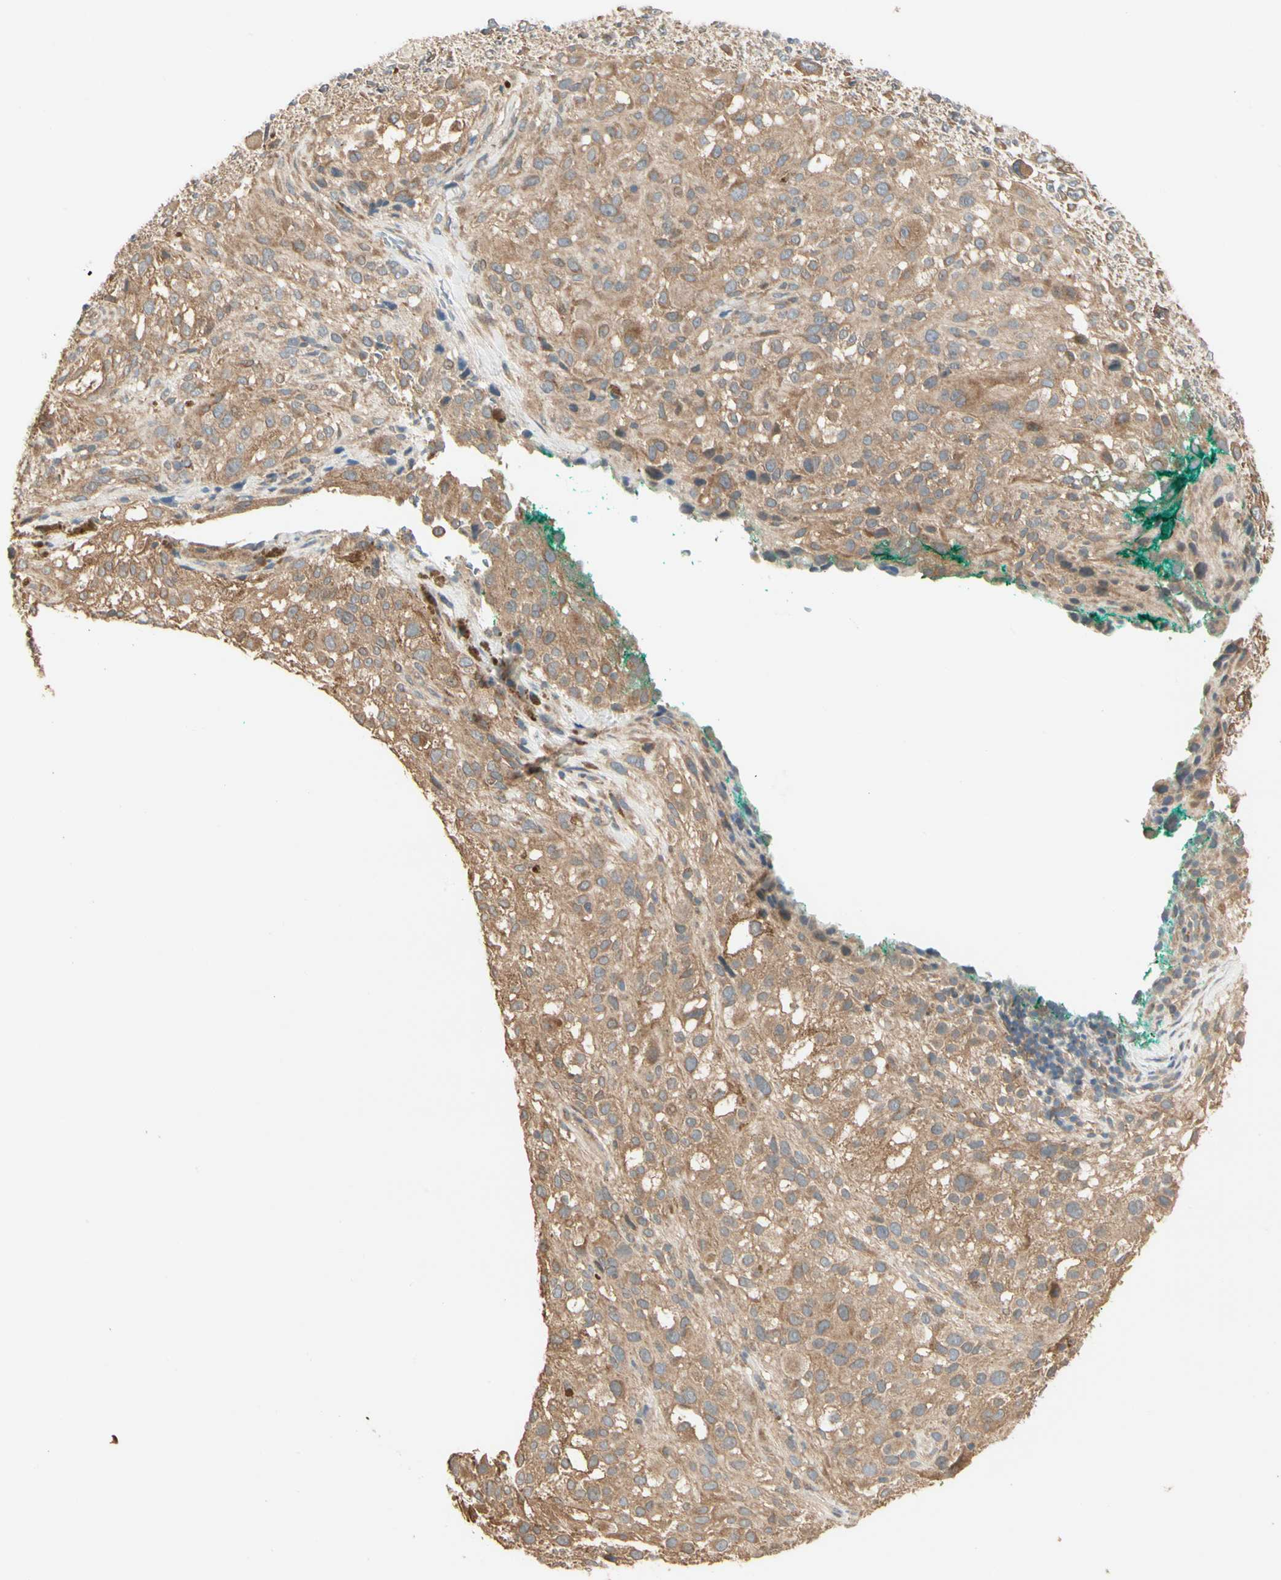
{"staining": {"intensity": "moderate", "quantity": ">75%", "location": "cytoplasmic/membranous"}, "tissue": "melanoma", "cell_type": "Tumor cells", "image_type": "cancer", "snomed": [{"axis": "morphology", "description": "Necrosis, NOS"}, {"axis": "morphology", "description": "Malignant melanoma, NOS"}, {"axis": "topography", "description": "Skin"}], "caption": "Human melanoma stained with a brown dye displays moderate cytoplasmic/membranous positive positivity in about >75% of tumor cells.", "gene": "IRAG1", "patient": {"sex": "female", "age": 87}}